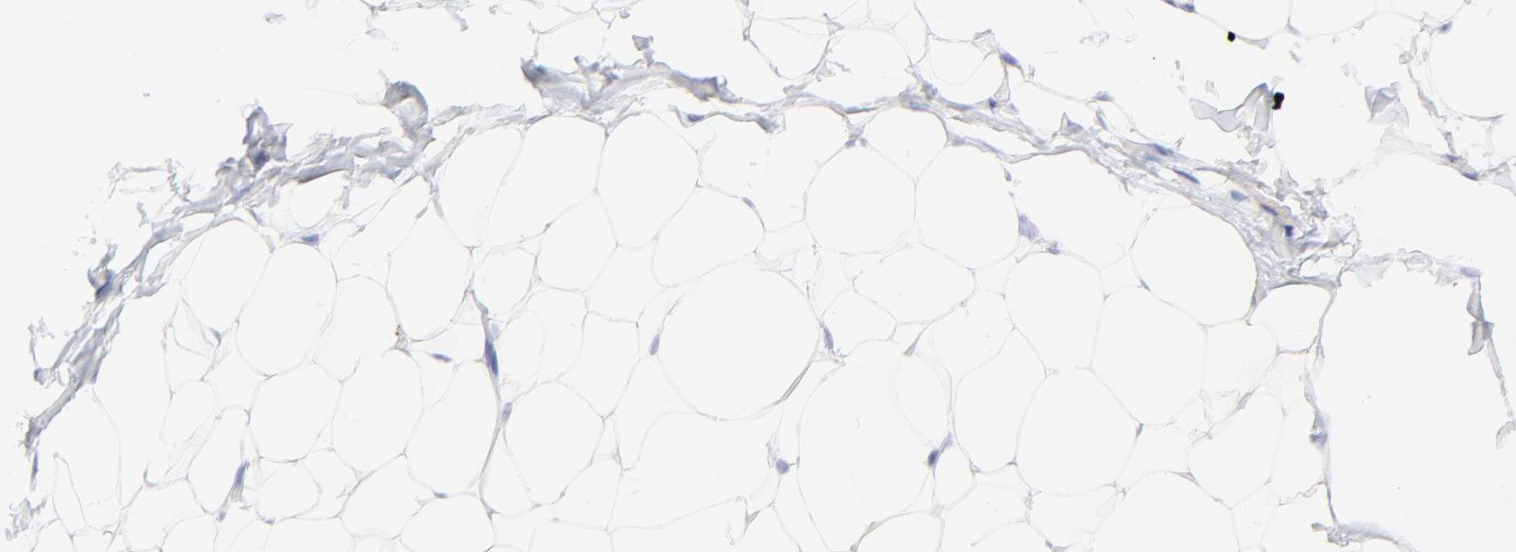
{"staining": {"intensity": "negative", "quantity": "none", "location": "none"}, "tissue": "adipose tissue", "cell_type": "Adipocytes", "image_type": "normal", "snomed": [{"axis": "morphology", "description": "Normal tissue, NOS"}, {"axis": "topography", "description": "Soft tissue"}], "caption": "The histopathology image exhibits no significant positivity in adipocytes of adipose tissue.", "gene": "S100A12", "patient": {"sex": "male", "age": 26}}